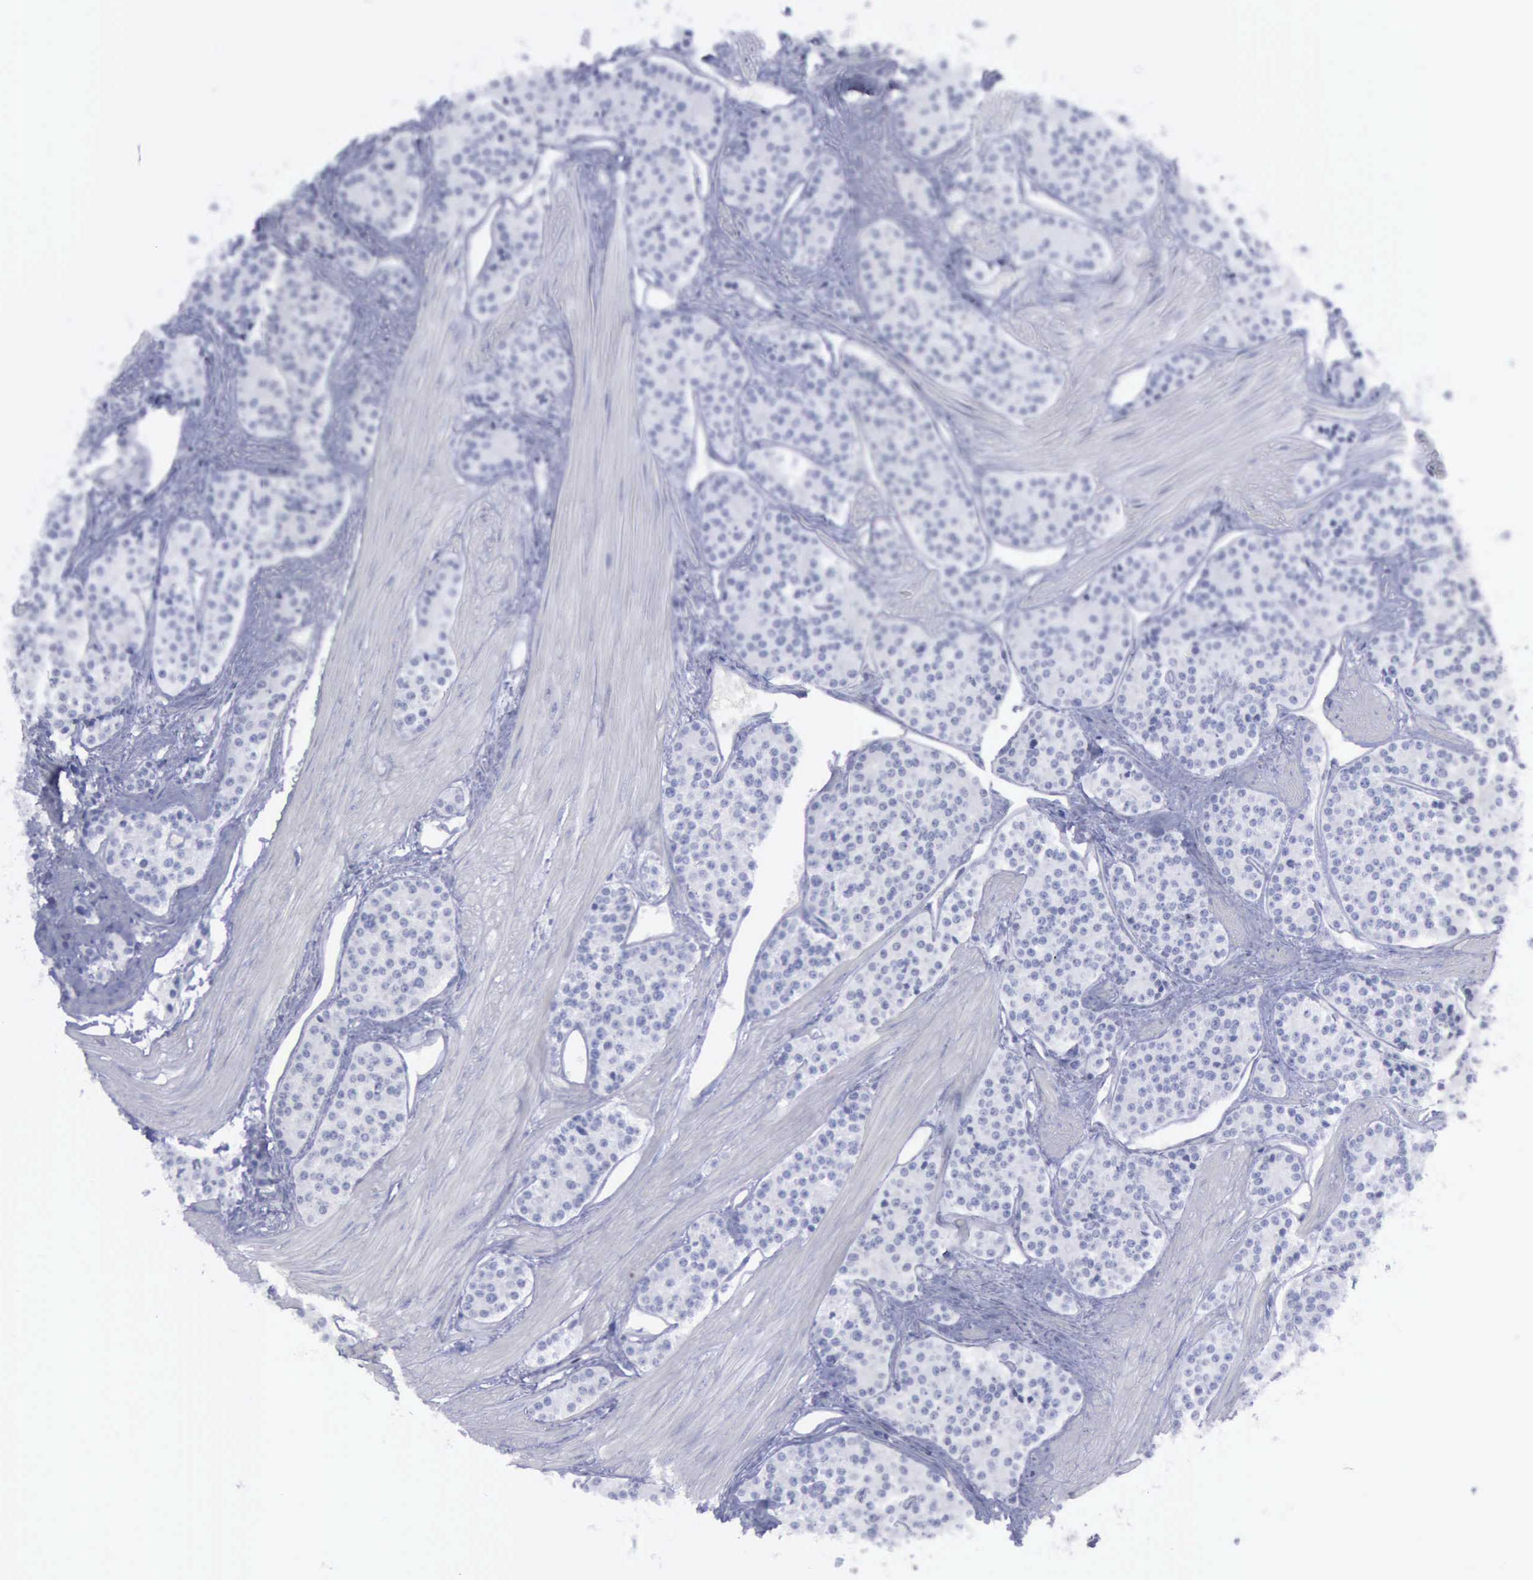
{"staining": {"intensity": "negative", "quantity": "none", "location": "none"}, "tissue": "carcinoid", "cell_type": "Tumor cells", "image_type": "cancer", "snomed": [{"axis": "morphology", "description": "Carcinoid, malignant, NOS"}, {"axis": "topography", "description": "Stomach"}], "caption": "A photomicrograph of human carcinoid is negative for staining in tumor cells.", "gene": "KRT13", "patient": {"sex": "female", "age": 76}}